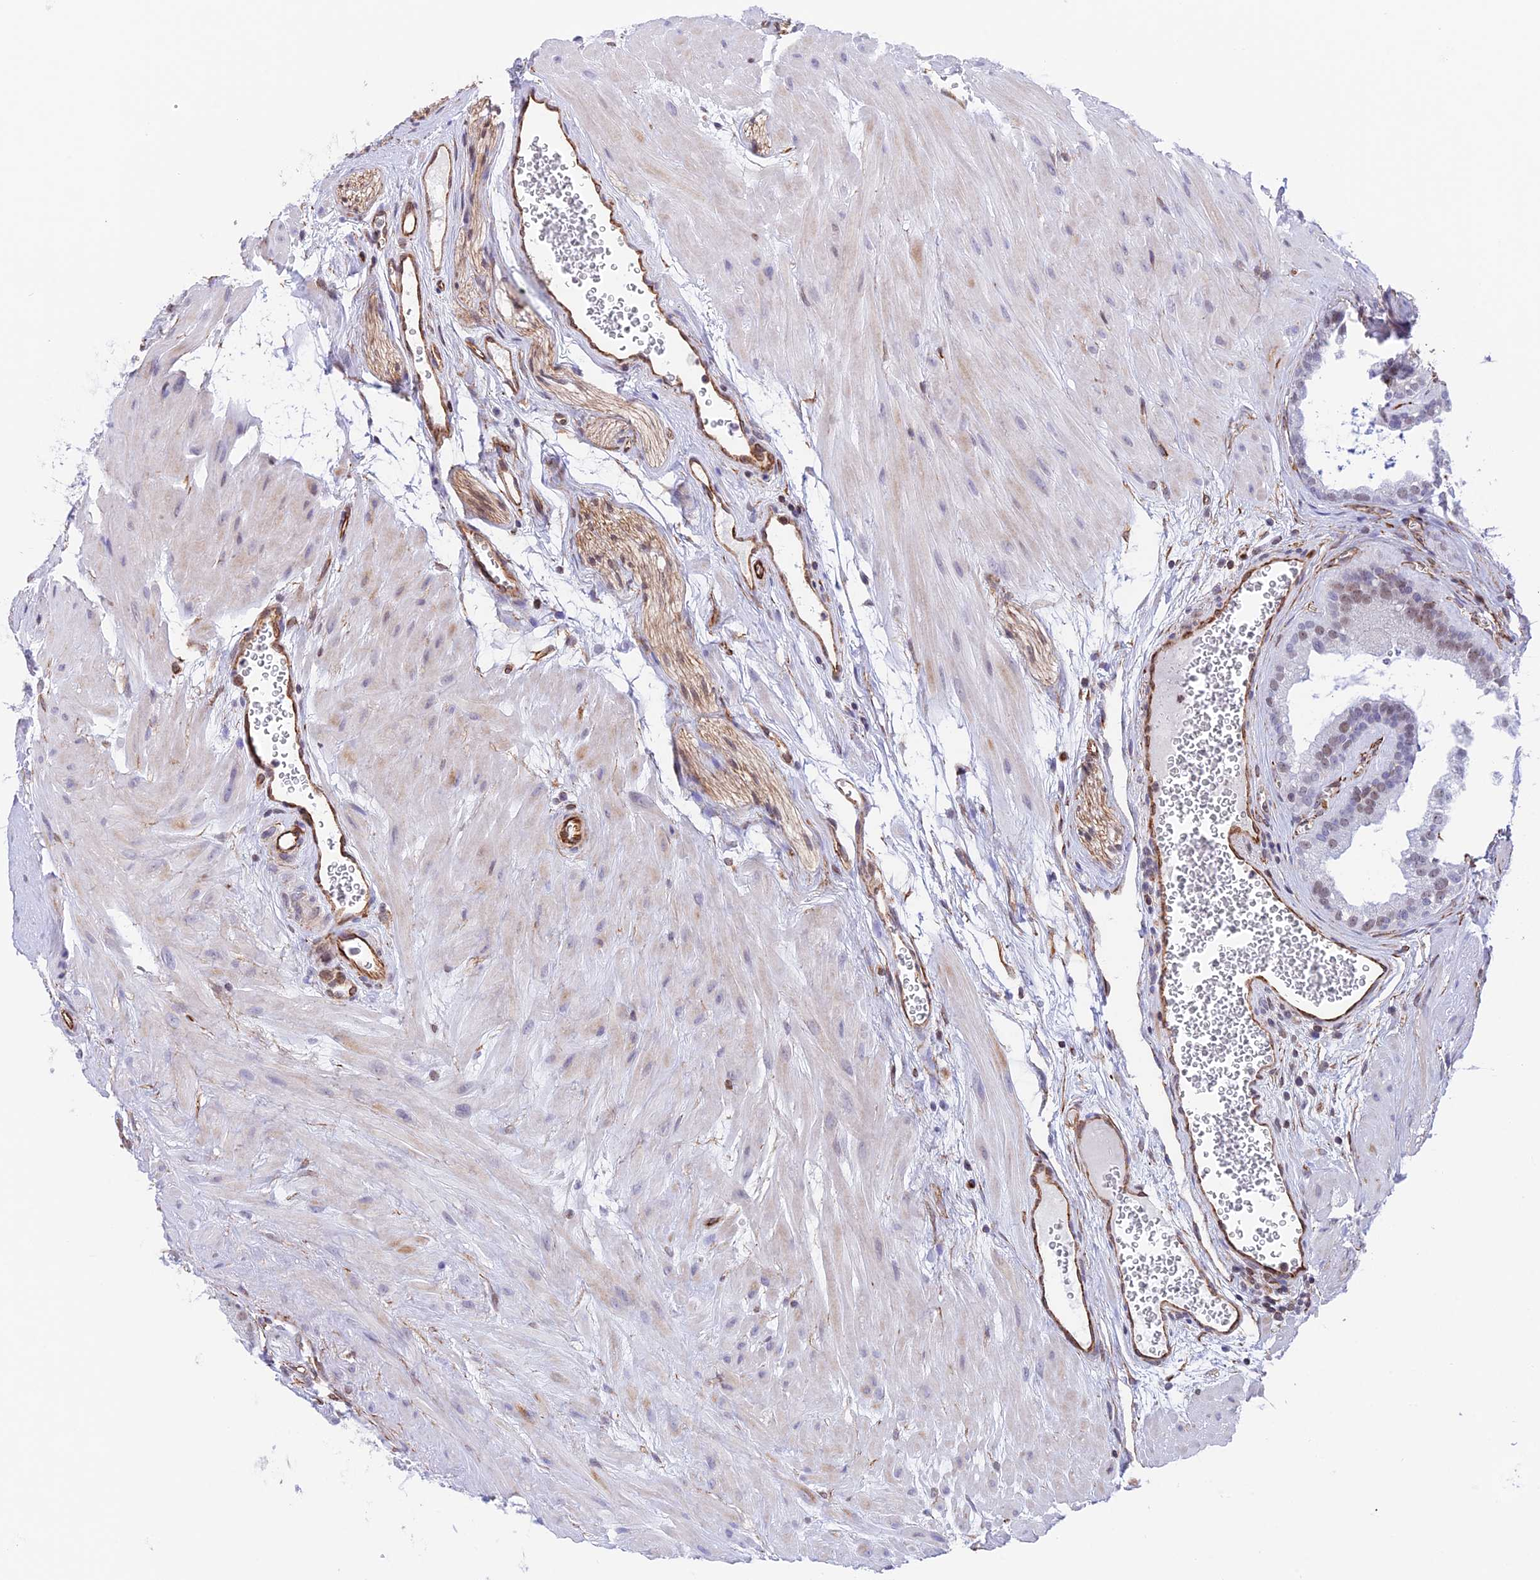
{"staining": {"intensity": "weak", "quantity": "<25%", "location": "nuclear"}, "tissue": "seminal vesicle", "cell_type": "Glandular cells", "image_type": "normal", "snomed": [{"axis": "morphology", "description": "Normal tissue, NOS"}, {"axis": "topography", "description": "Prostate"}, {"axis": "topography", "description": "Seminal veicle"}], "caption": "The histopathology image exhibits no staining of glandular cells in normal seminal vesicle. Brightfield microscopy of IHC stained with DAB (3,3'-diaminobenzidine) (brown) and hematoxylin (blue), captured at high magnification.", "gene": "ZNF652", "patient": {"sex": "male", "age": 59}}